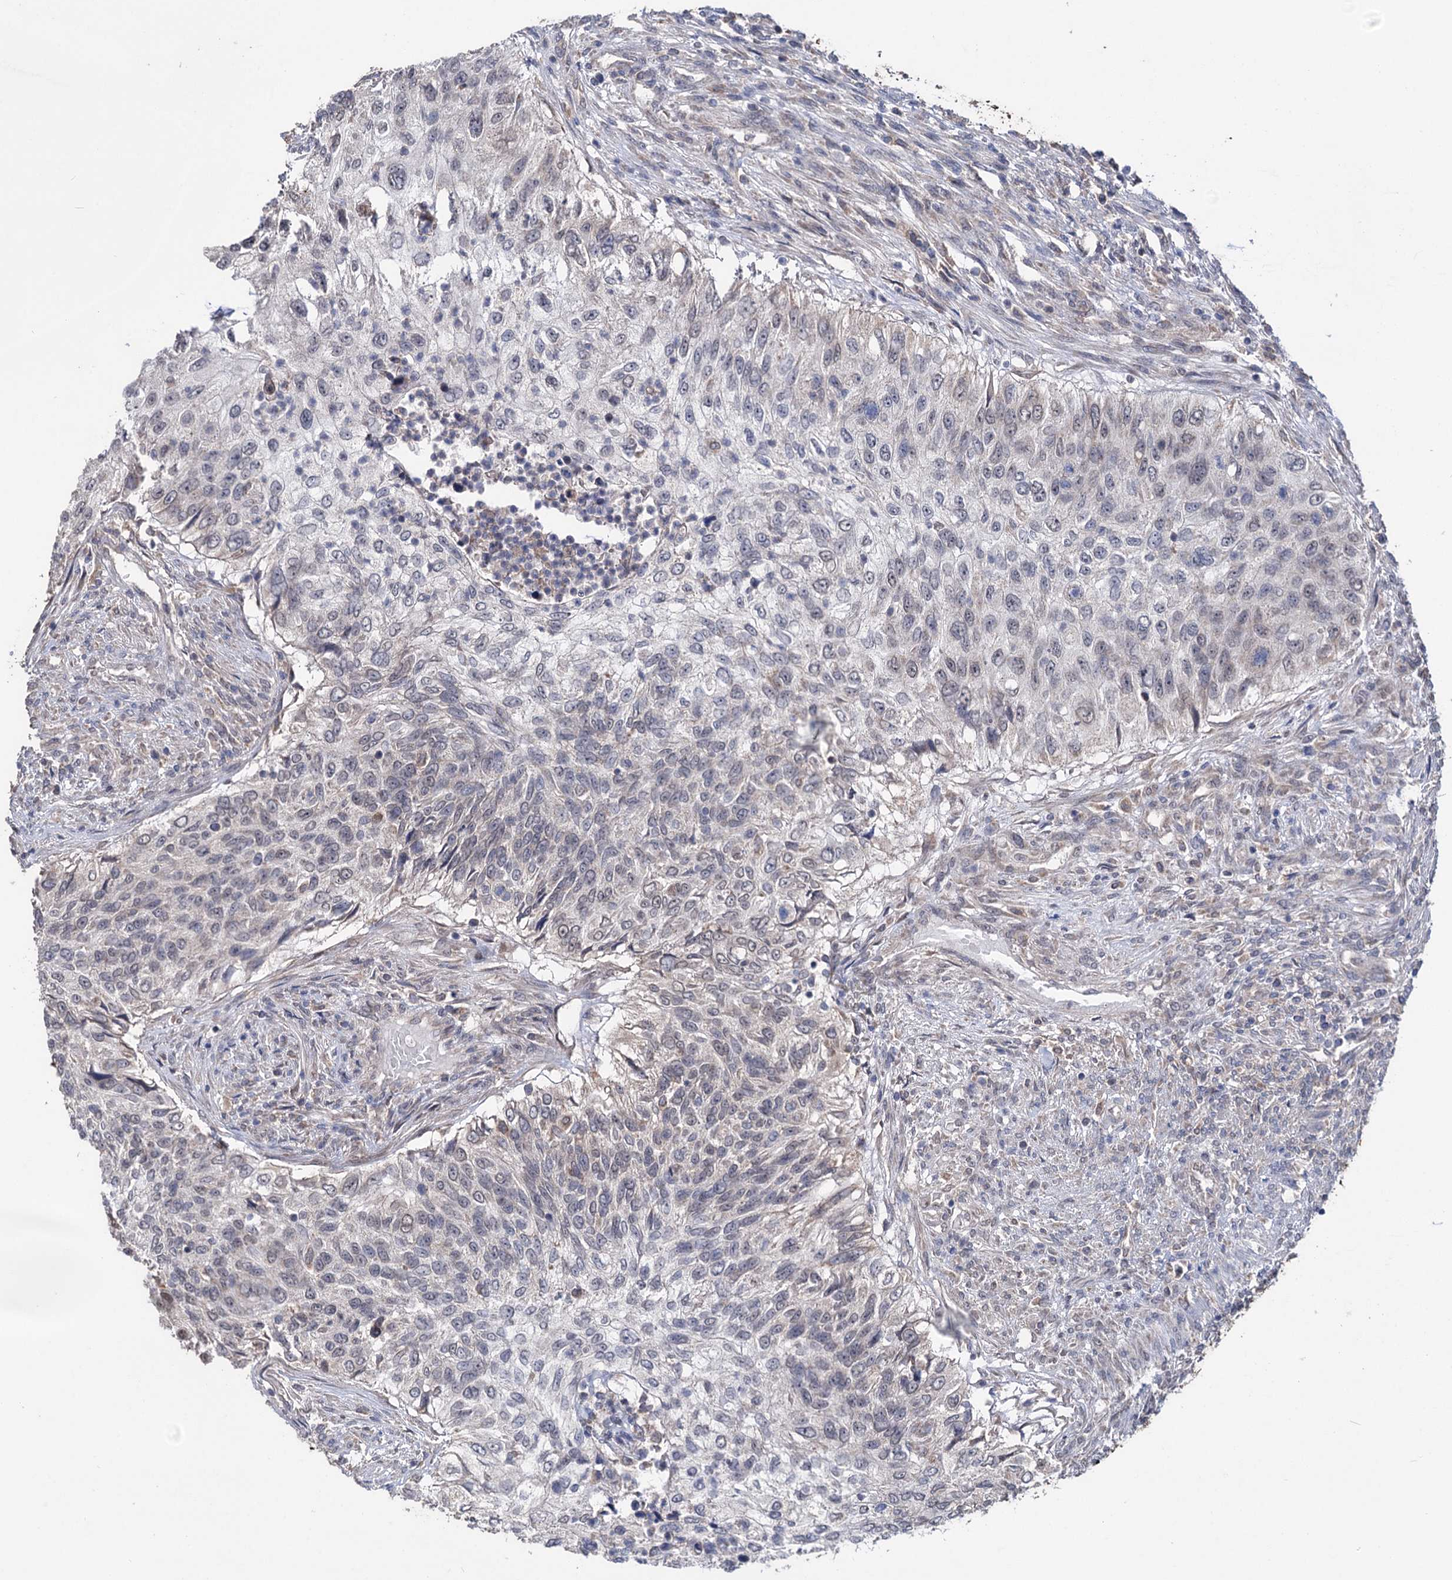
{"staining": {"intensity": "weak", "quantity": "<25%", "location": "cytoplasmic/membranous"}, "tissue": "urothelial cancer", "cell_type": "Tumor cells", "image_type": "cancer", "snomed": [{"axis": "morphology", "description": "Urothelial carcinoma, High grade"}, {"axis": "topography", "description": "Urinary bladder"}], "caption": "Human high-grade urothelial carcinoma stained for a protein using immunohistochemistry (IHC) exhibits no staining in tumor cells.", "gene": "CLPB", "patient": {"sex": "female", "age": 60}}